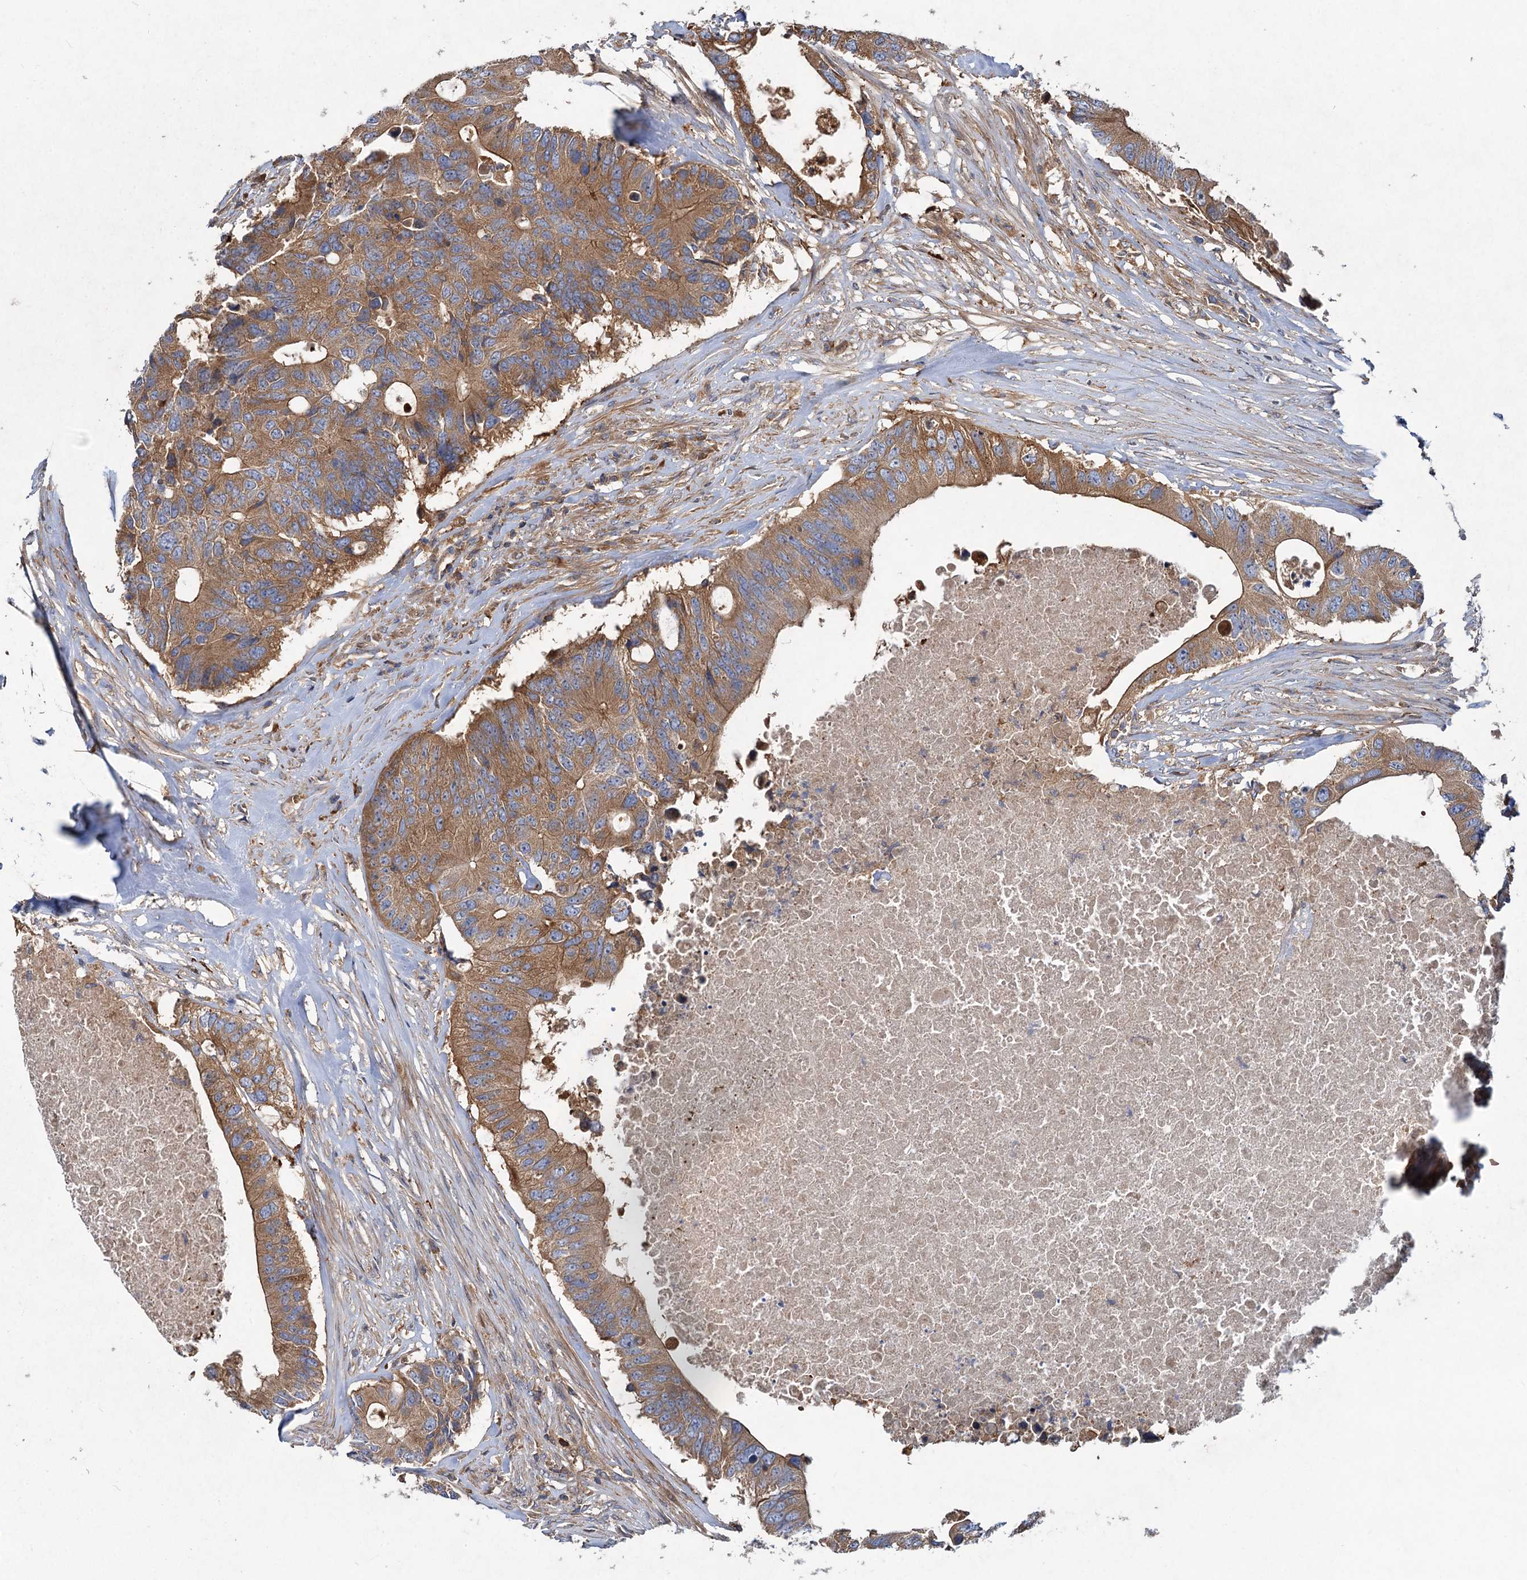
{"staining": {"intensity": "moderate", "quantity": ">75%", "location": "cytoplasmic/membranous"}, "tissue": "colorectal cancer", "cell_type": "Tumor cells", "image_type": "cancer", "snomed": [{"axis": "morphology", "description": "Adenocarcinoma, NOS"}, {"axis": "topography", "description": "Colon"}], "caption": "The photomicrograph reveals staining of colorectal cancer (adenocarcinoma), revealing moderate cytoplasmic/membranous protein positivity (brown color) within tumor cells. The protein is shown in brown color, while the nuclei are stained blue.", "gene": "ALKBH7", "patient": {"sex": "male", "age": 71}}